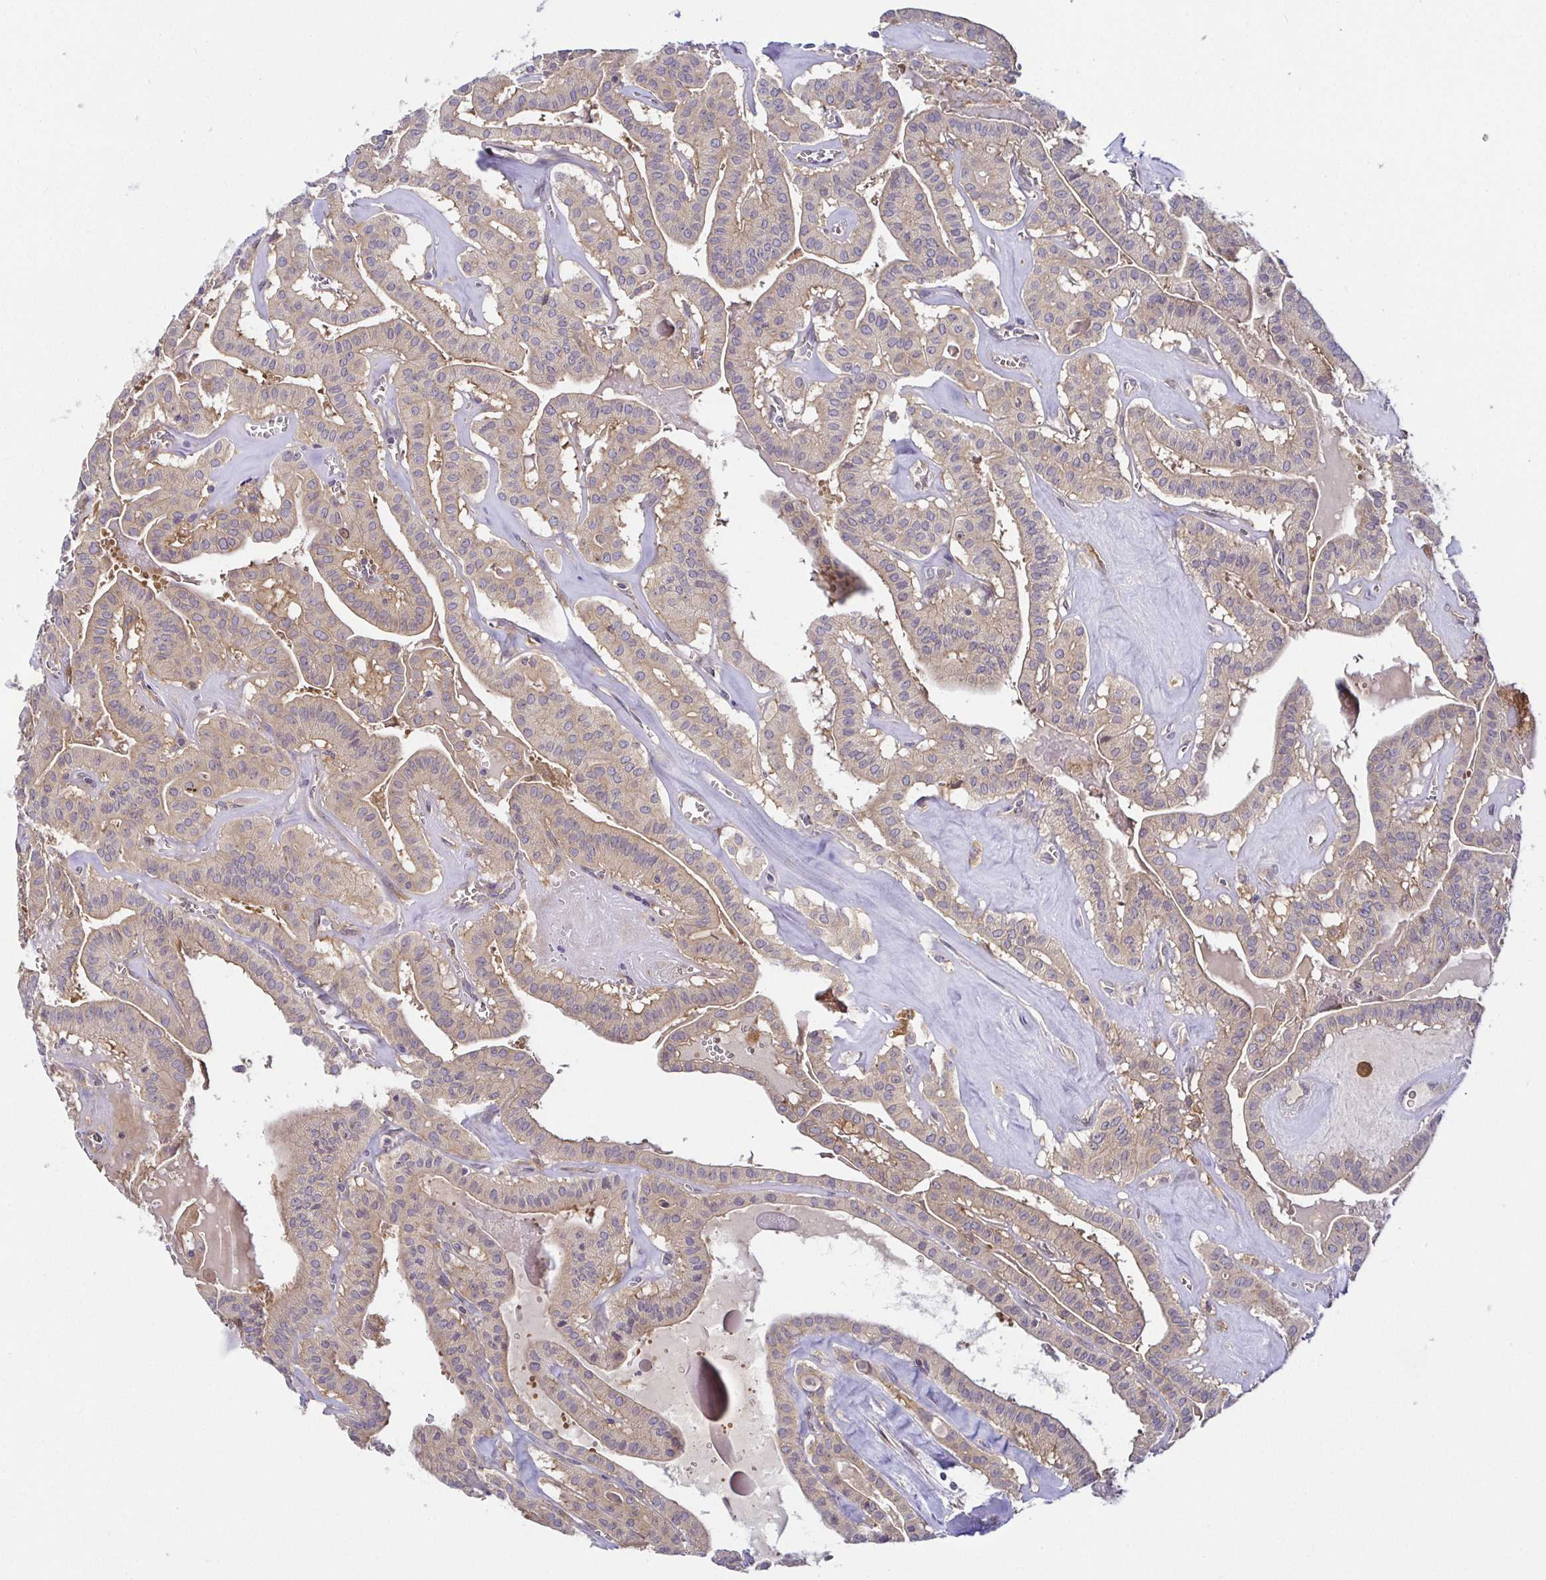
{"staining": {"intensity": "weak", "quantity": ">75%", "location": "cytoplasmic/membranous"}, "tissue": "thyroid cancer", "cell_type": "Tumor cells", "image_type": "cancer", "snomed": [{"axis": "morphology", "description": "Papillary adenocarcinoma, NOS"}, {"axis": "topography", "description": "Thyroid gland"}], "caption": "Brown immunohistochemical staining in human papillary adenocarcinoma (thyroid) displays weak cytoplasmic/membranous staining in about >75% of tumor cells. (IHC, brightfield microscopy, high magnification).", "gene": "SNX8", "patient": {"sex": "male", "age": 52}}